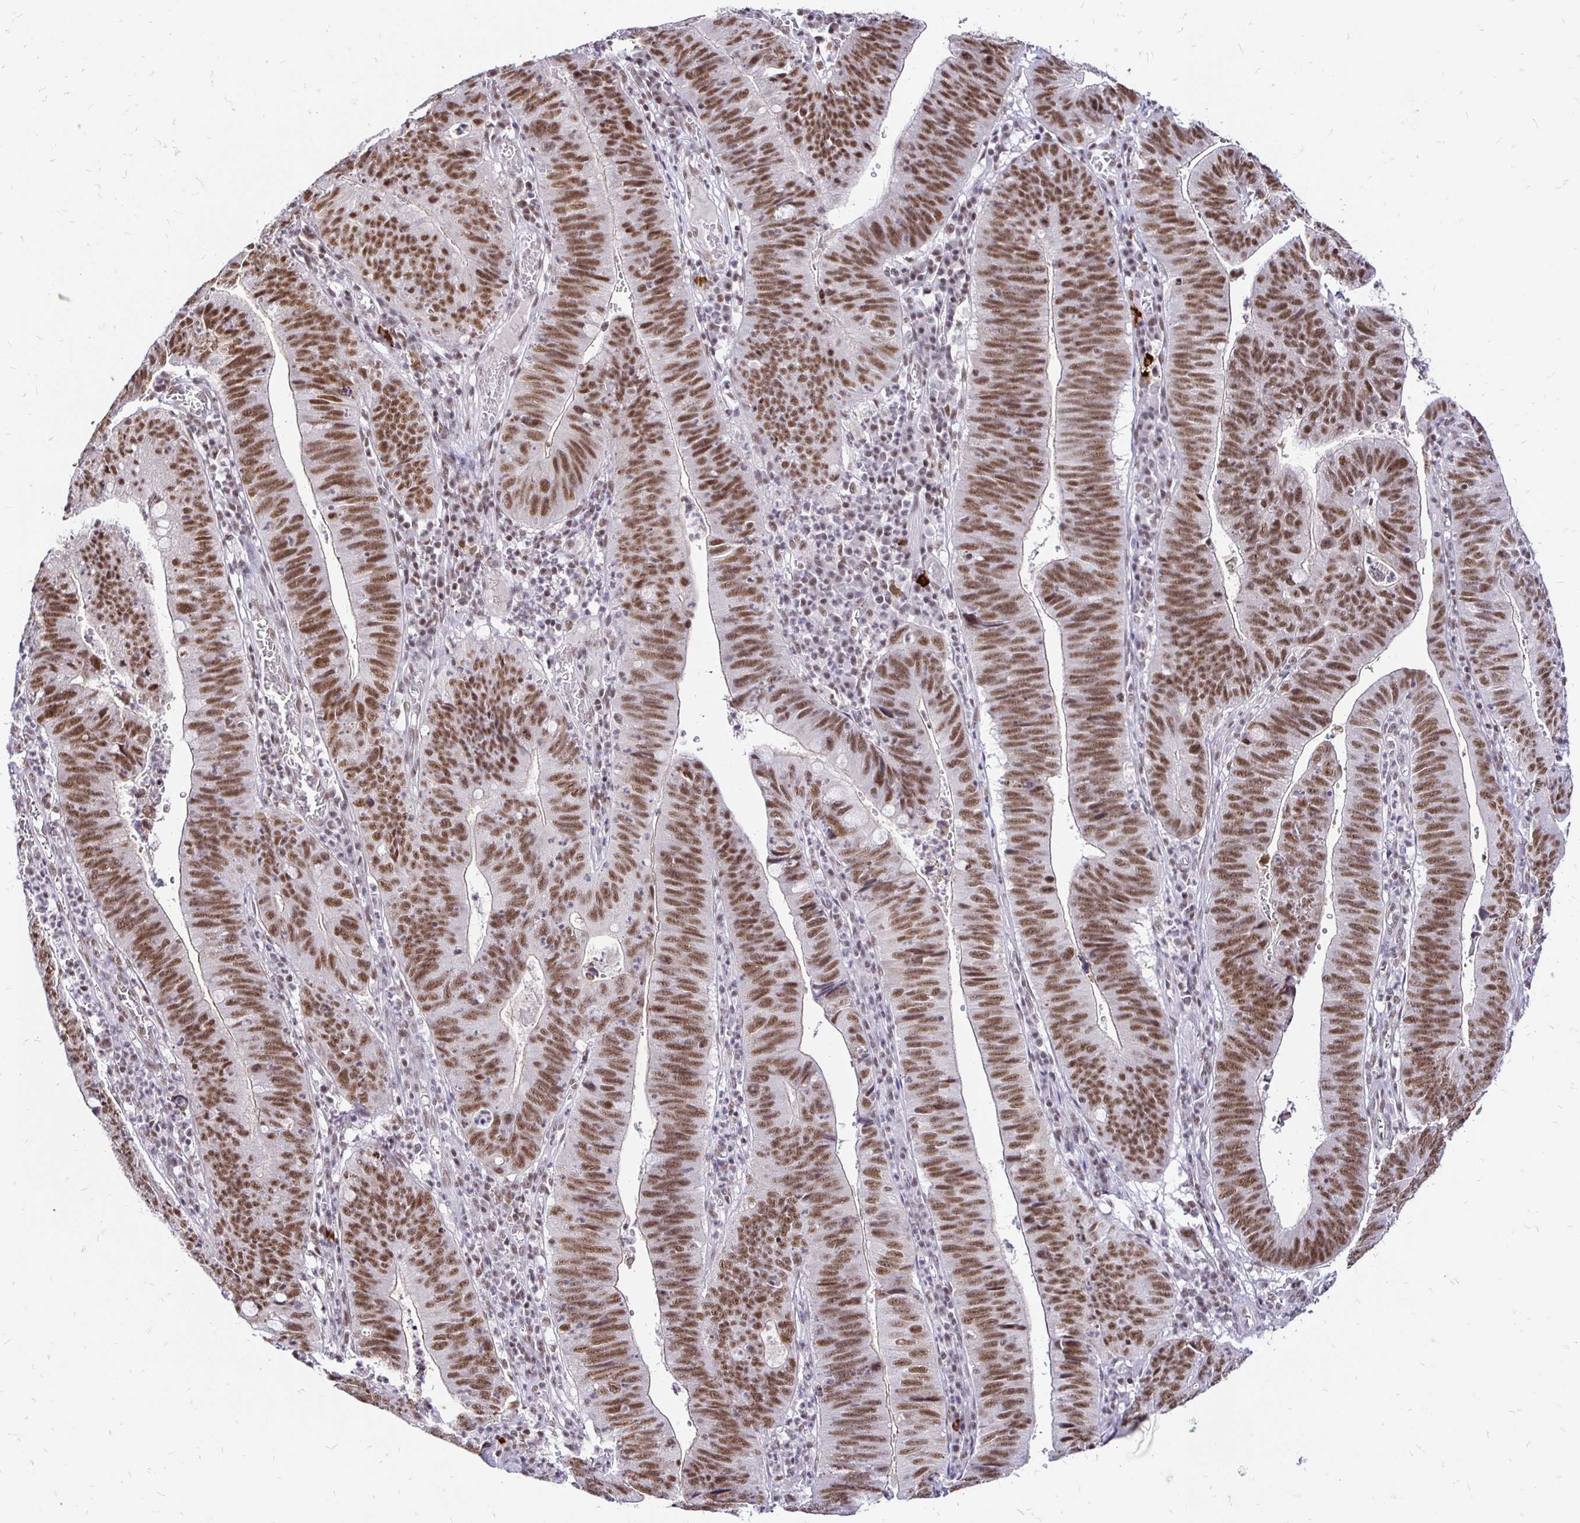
{"staining": {"intensity": "moderate", "quantity": ">75%", "location": "nuclear"}, "tissue": "stomach cancer", "cell_type": "Tumor cells", "image_type": "cancer", "snomed": [{"axis": "morphology", "description": "Adenocarcinoma, NOS"}, {"axis": "topography", "description": "Stomach"}], "caption": "IHC of human stomach cancer exhibits medium levels of moderate nuclear expression in about >75% of tumor cells.", "gene": "SIN3A", "patient": {"sex": "male", "age": 59}}